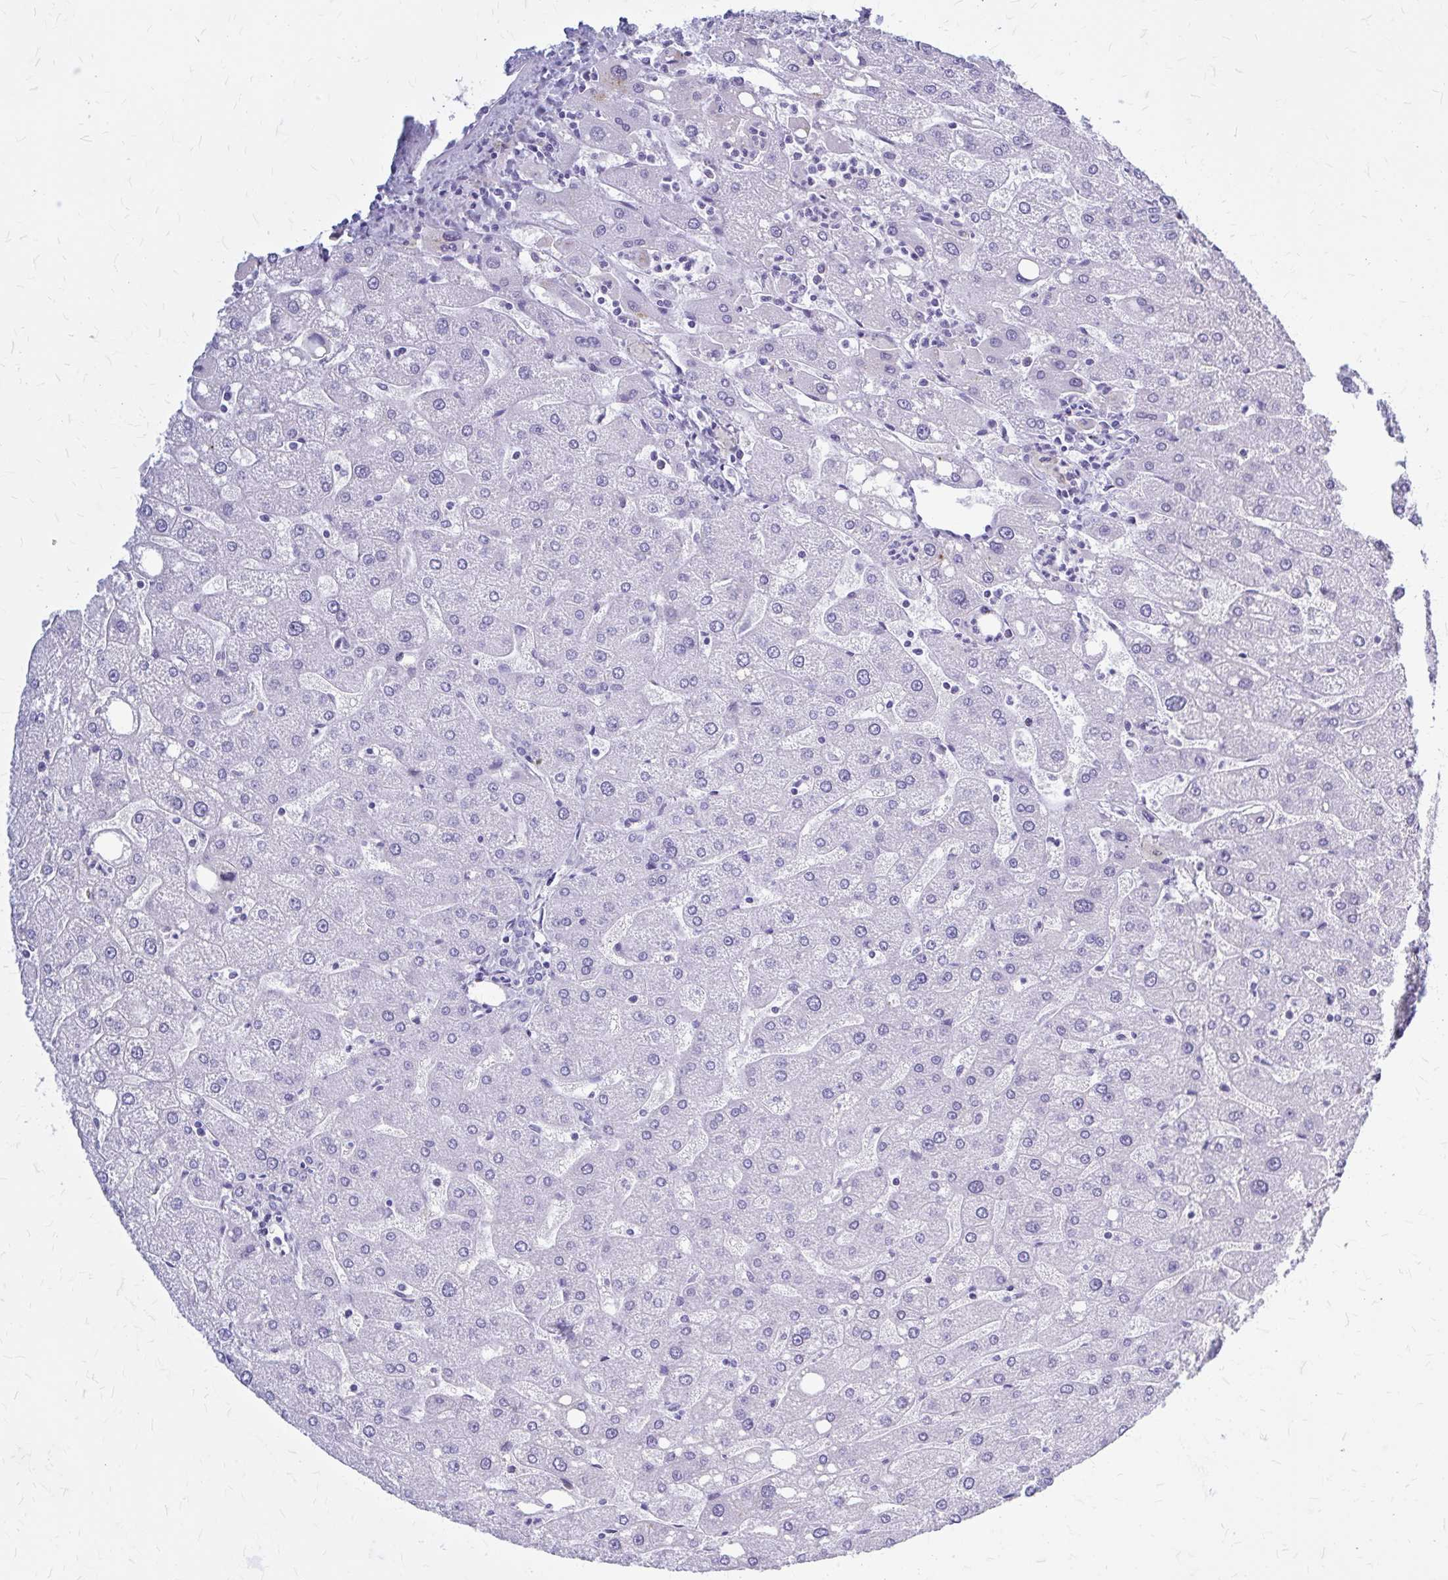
{"staining": {"intensity": "negative", "quantity": "none", "location": "none"}, "tissue": "liver", "cell_type": "Cholangiocytes", "image_type": "normal", "snomed": [{"axis": "morphology", "description": "Normal tissue, NOS"}, {"axis": "topography", "description": "Liver"}], "caption": "This micrograph is of normal liver stained with IHC to label a protein in brown with the nuclei are counter-stained blue. There is no expression in cholangiocytes.", "gene": "KLHDC7A", "patient": {"sex": "male", "age": 67}}